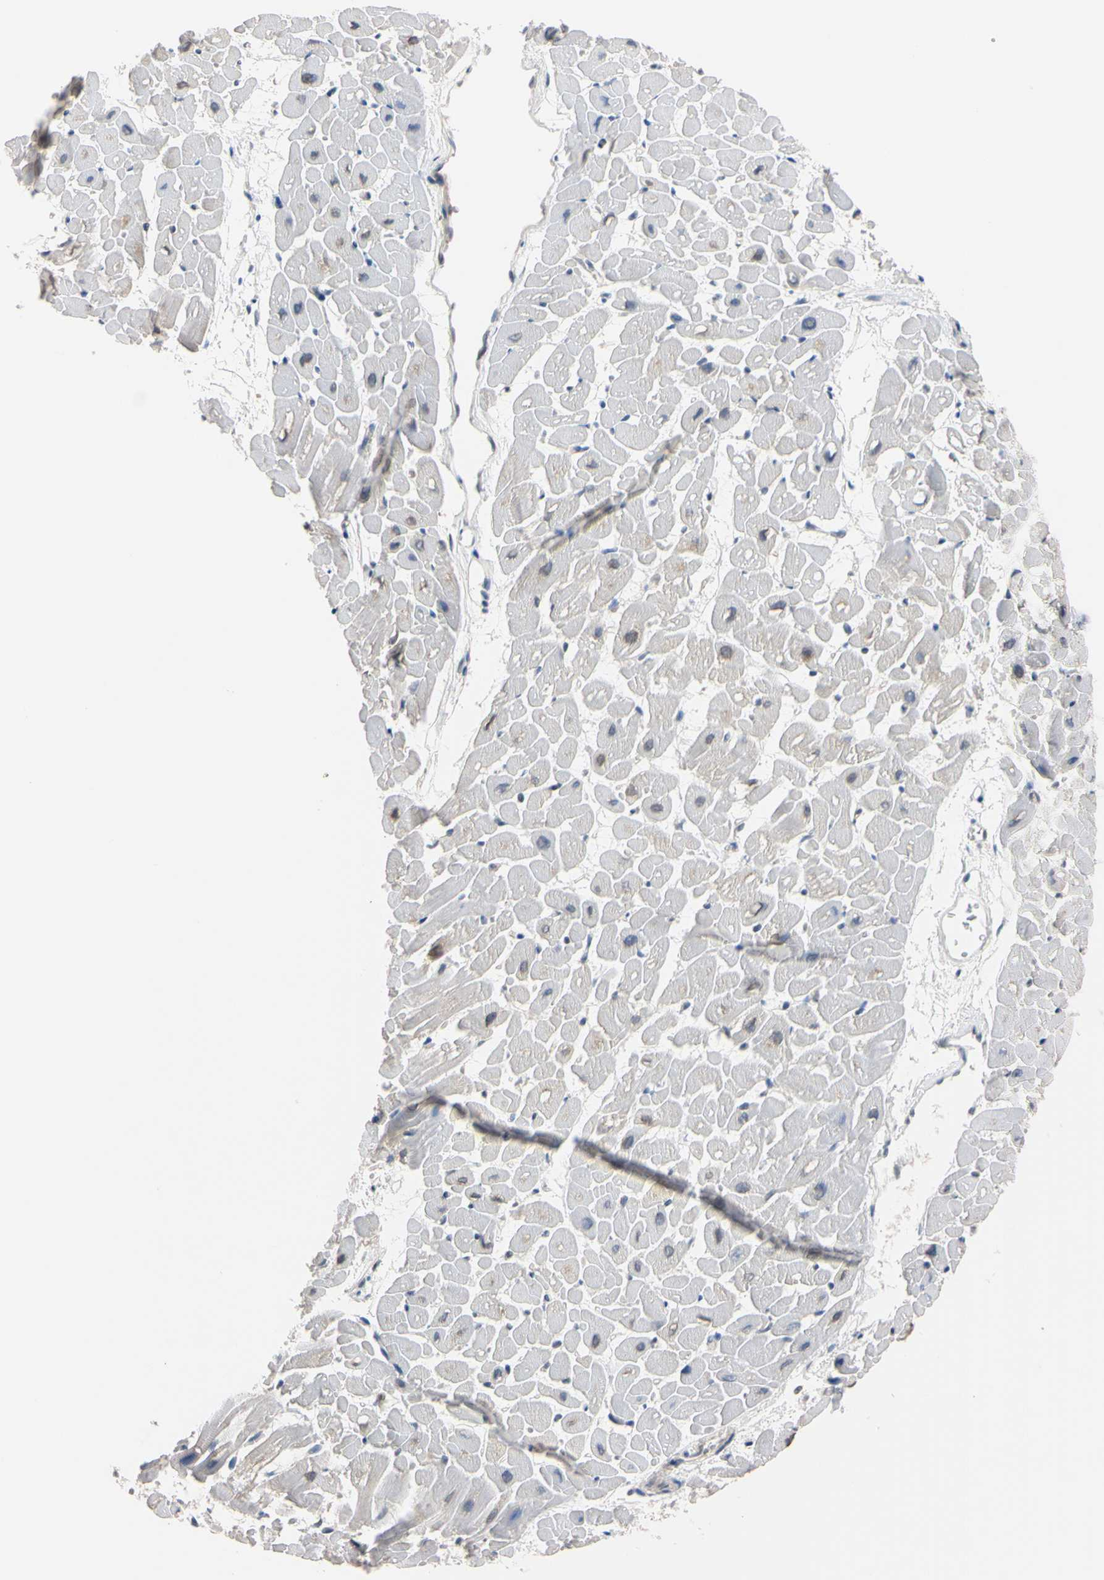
{"staining": {"intensity": "weak", "quantity": "25%-75%", "location": "cytoplasmic/membranous"}, "tissue": "heart muscle", "cell_type": "Cardiomyocytes", "image_type": "normal", "snomed": [{"axis": "morphology", "description": "Normal tissue, NOS"}, {"axis": "topography", "description": "Heart"}], "caption": "An immunohistochemistry (IHC) histopathology image of normal tissue is shown. Protein staining in brown shows weak cytoplasmic/membranous positivity in heart muscle within cardiomyocytes.", "gene": "UBE2I", "patient": {"sex": "male", "age": 45}}